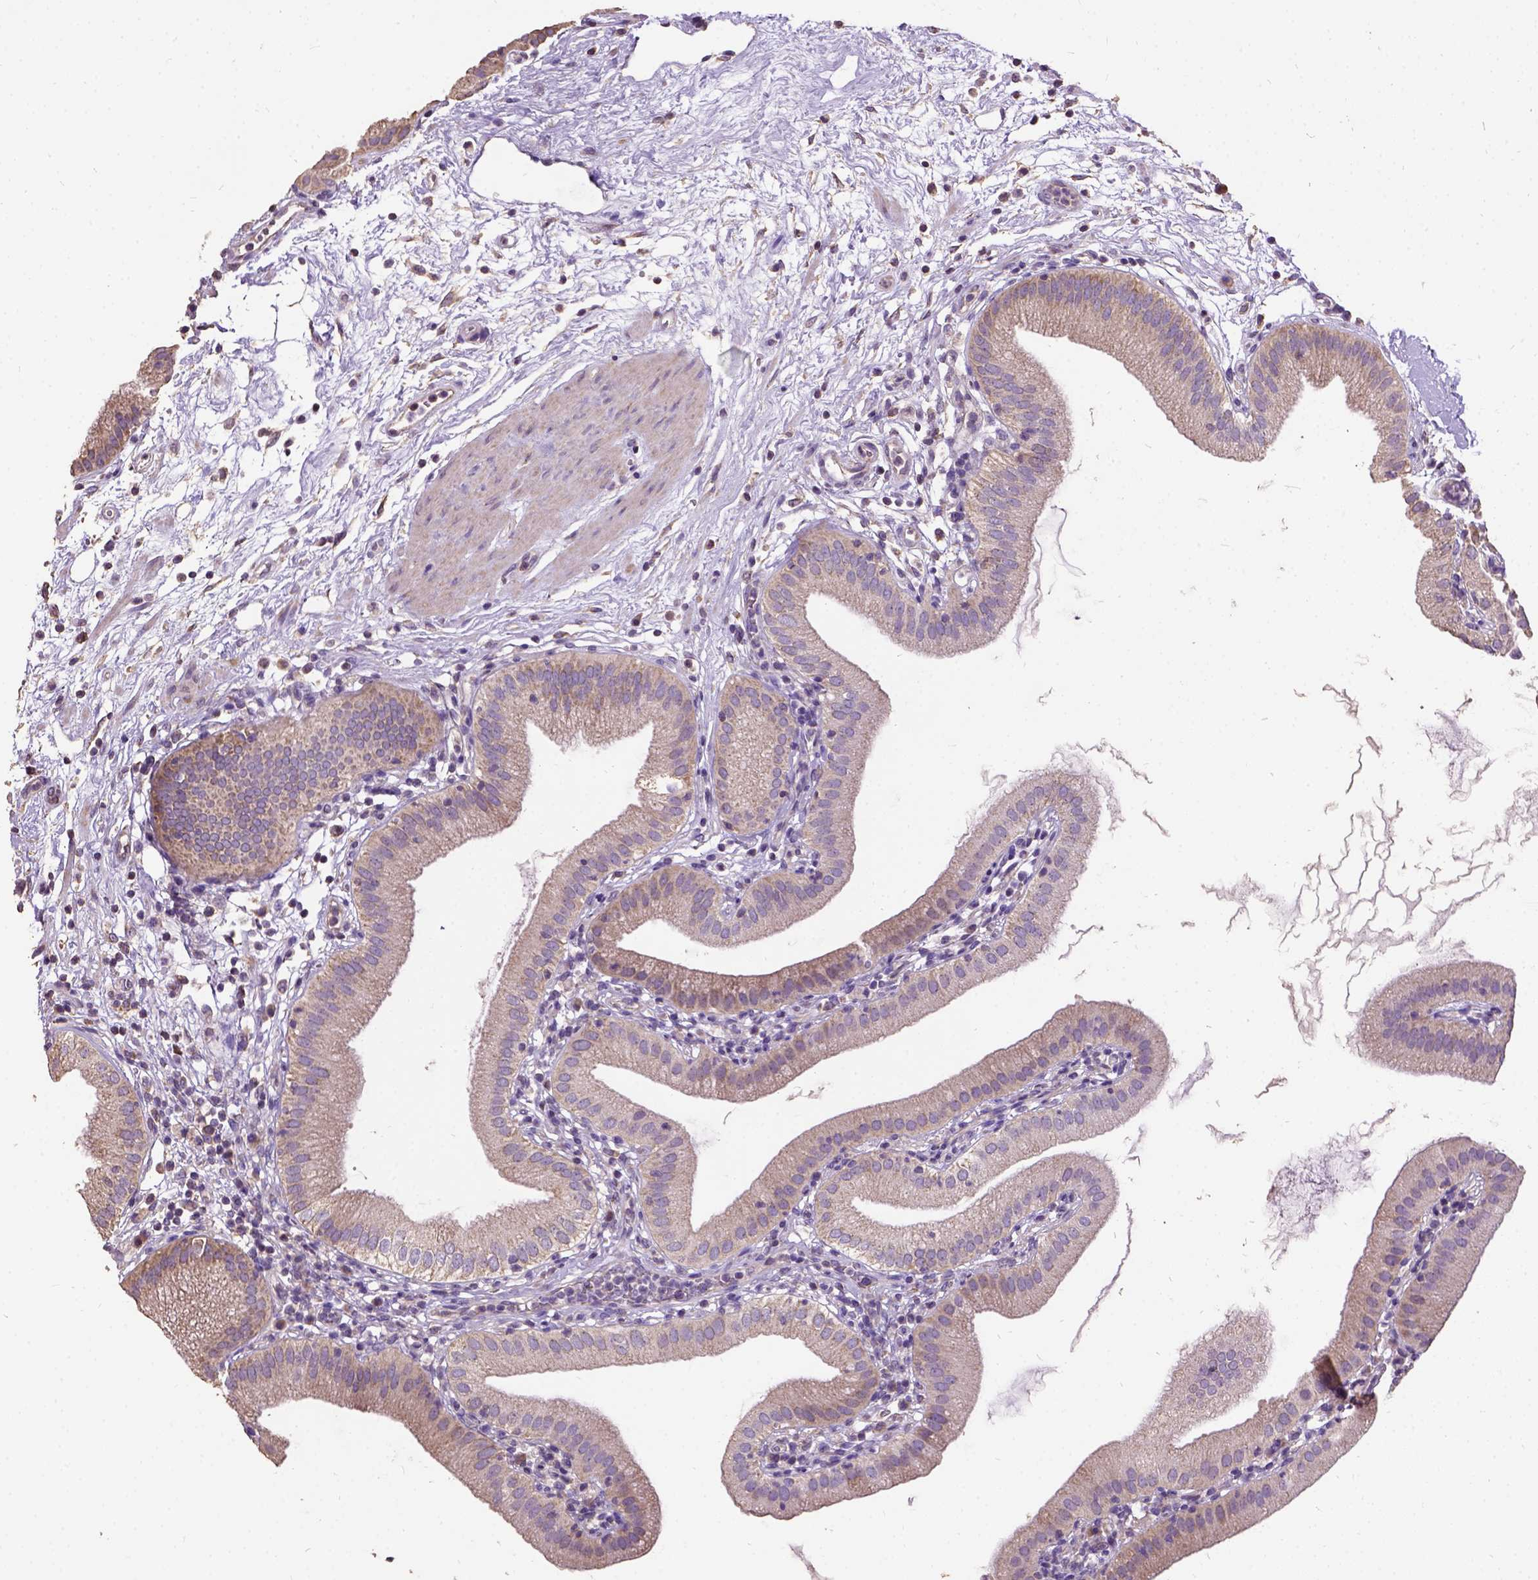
{"staining": {"intensity": "weak", "quantity": "25%-75%", "location": "cytoplasmic/membranous"}, "tissue": "gallbladder", "cell_type": "Glandular cells", "image_type": "normal", "snomed": [{"axis": "morphology", "description": "Normal tissue, NOS"}, {"axis": "topography", "description": "Gallbladder"}], "caption": "Brown immunohistochemical staining in normal gallbladder displays weak cytoplasmic/membranous staining in about 25%-75% of glandular cells. (brown staining indicates protein expression, while blue staining denotes nuclei).", "gene": "DQX1", "patient": {"sex": "female", "age": 65}}